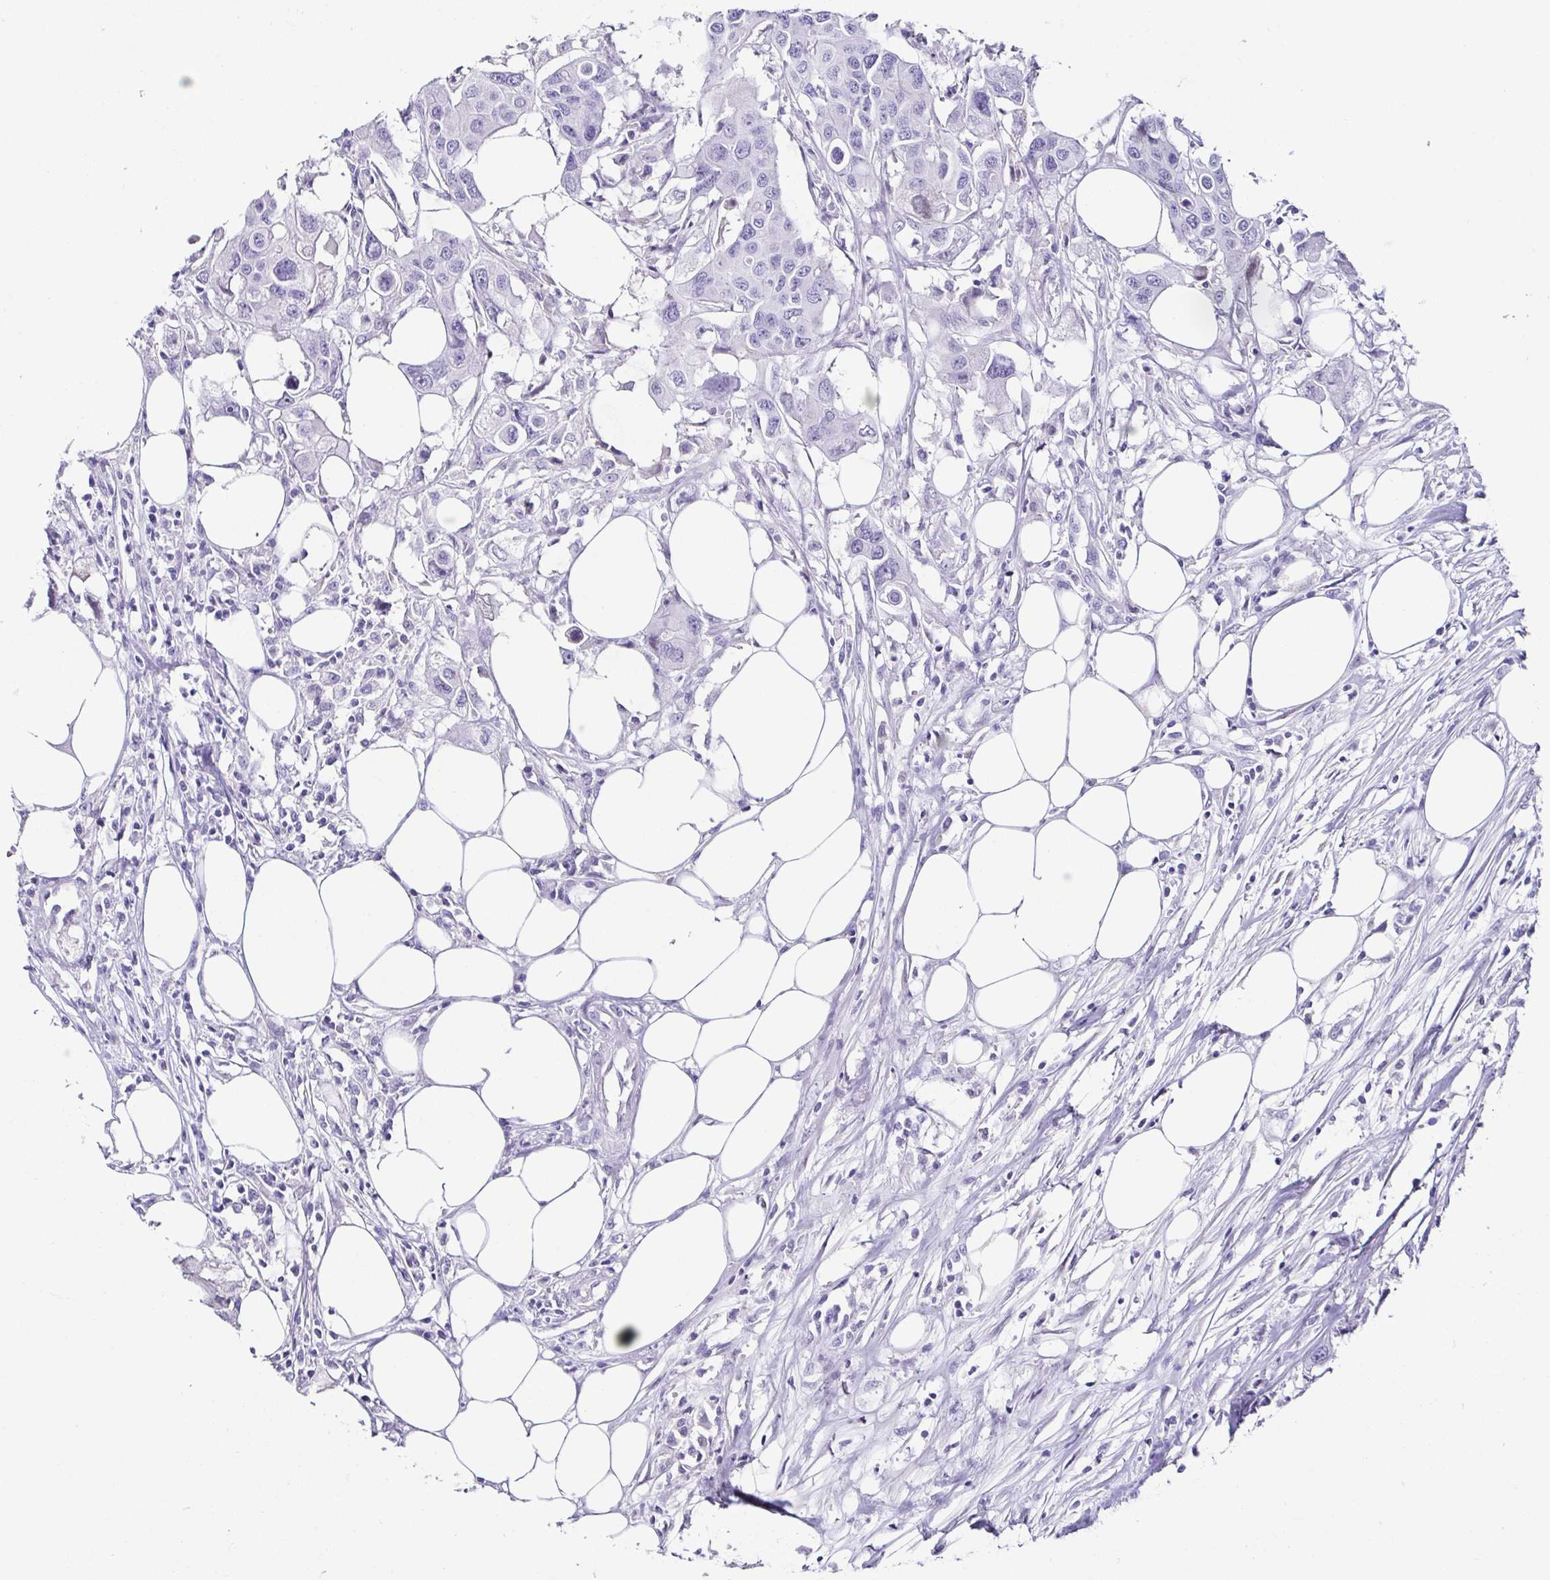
{"staining": {"intensity": "negative", "quantity": "none", "location": "none"}, "tissue": "colorectal cancer", "cell_type": "Tumor cells", "image_type": "cancer", "snomed": [{"axis": "morphology", "description": "Adenocarcinoma, NOS"}, {"axis": "topography", "description": "Colon"}], "caption": "IHC of adenocarcinoma (colorectal) reveals no expression in tumor cells.", "gene": "TNNT2", "patient": {"sex": "male", "age": 77}}